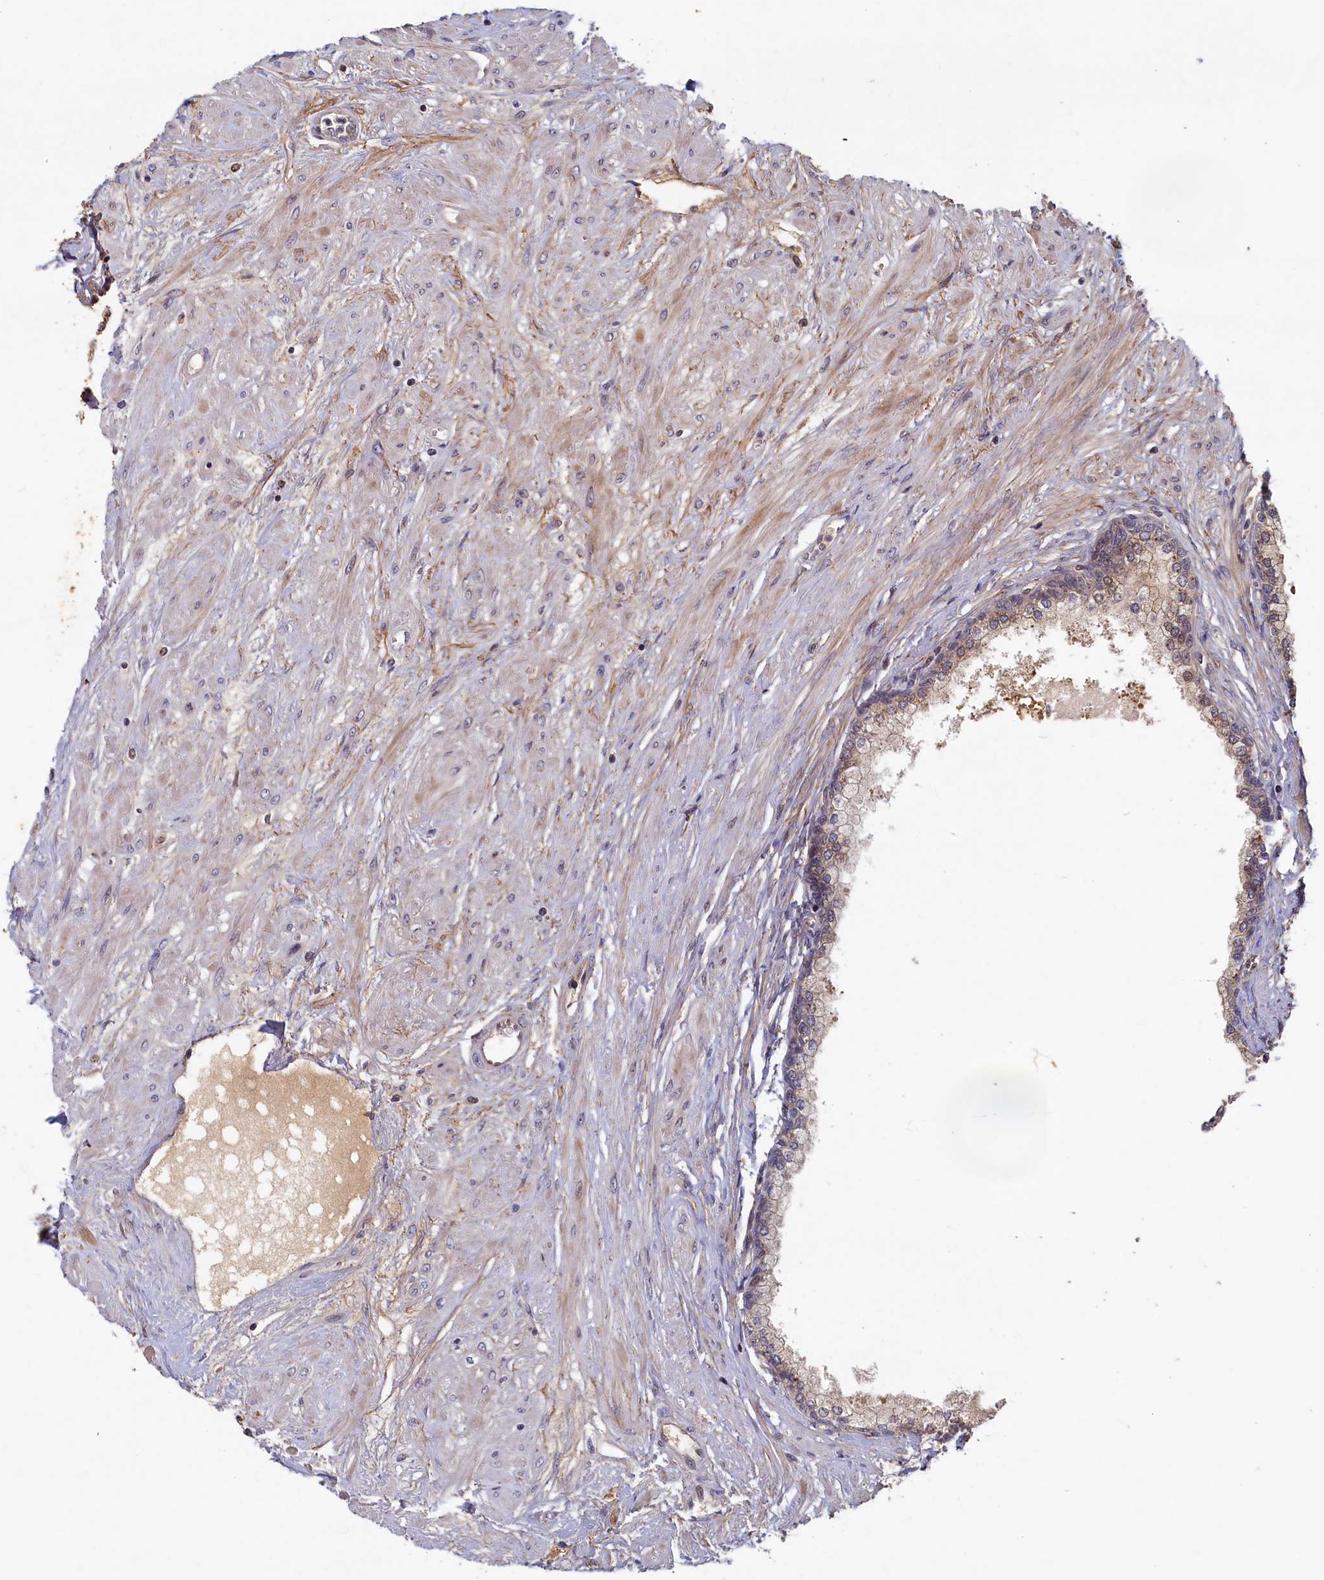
{"staining": {"intensity": "weak", "quantity": "<25%", "location": "cytoplasmic/membranous"}, "tissue": "prostate", "cell_type": "Glandular cells", "image_type": "normal", "snomed": [{"axis": "morphology", "description": "Normal tissue, NOS"}, {"axis": "topography", "description": "Prostate"}], "caption": "Prostate was stained to show a protein in brown. There is no significant staining in glandular cells. (DAB (3,3'-diaminobenzidine) IHC with hematoxylin counter stain).", "gene": "LCMT2", "patient": {"sex": "male", "age": 60}}